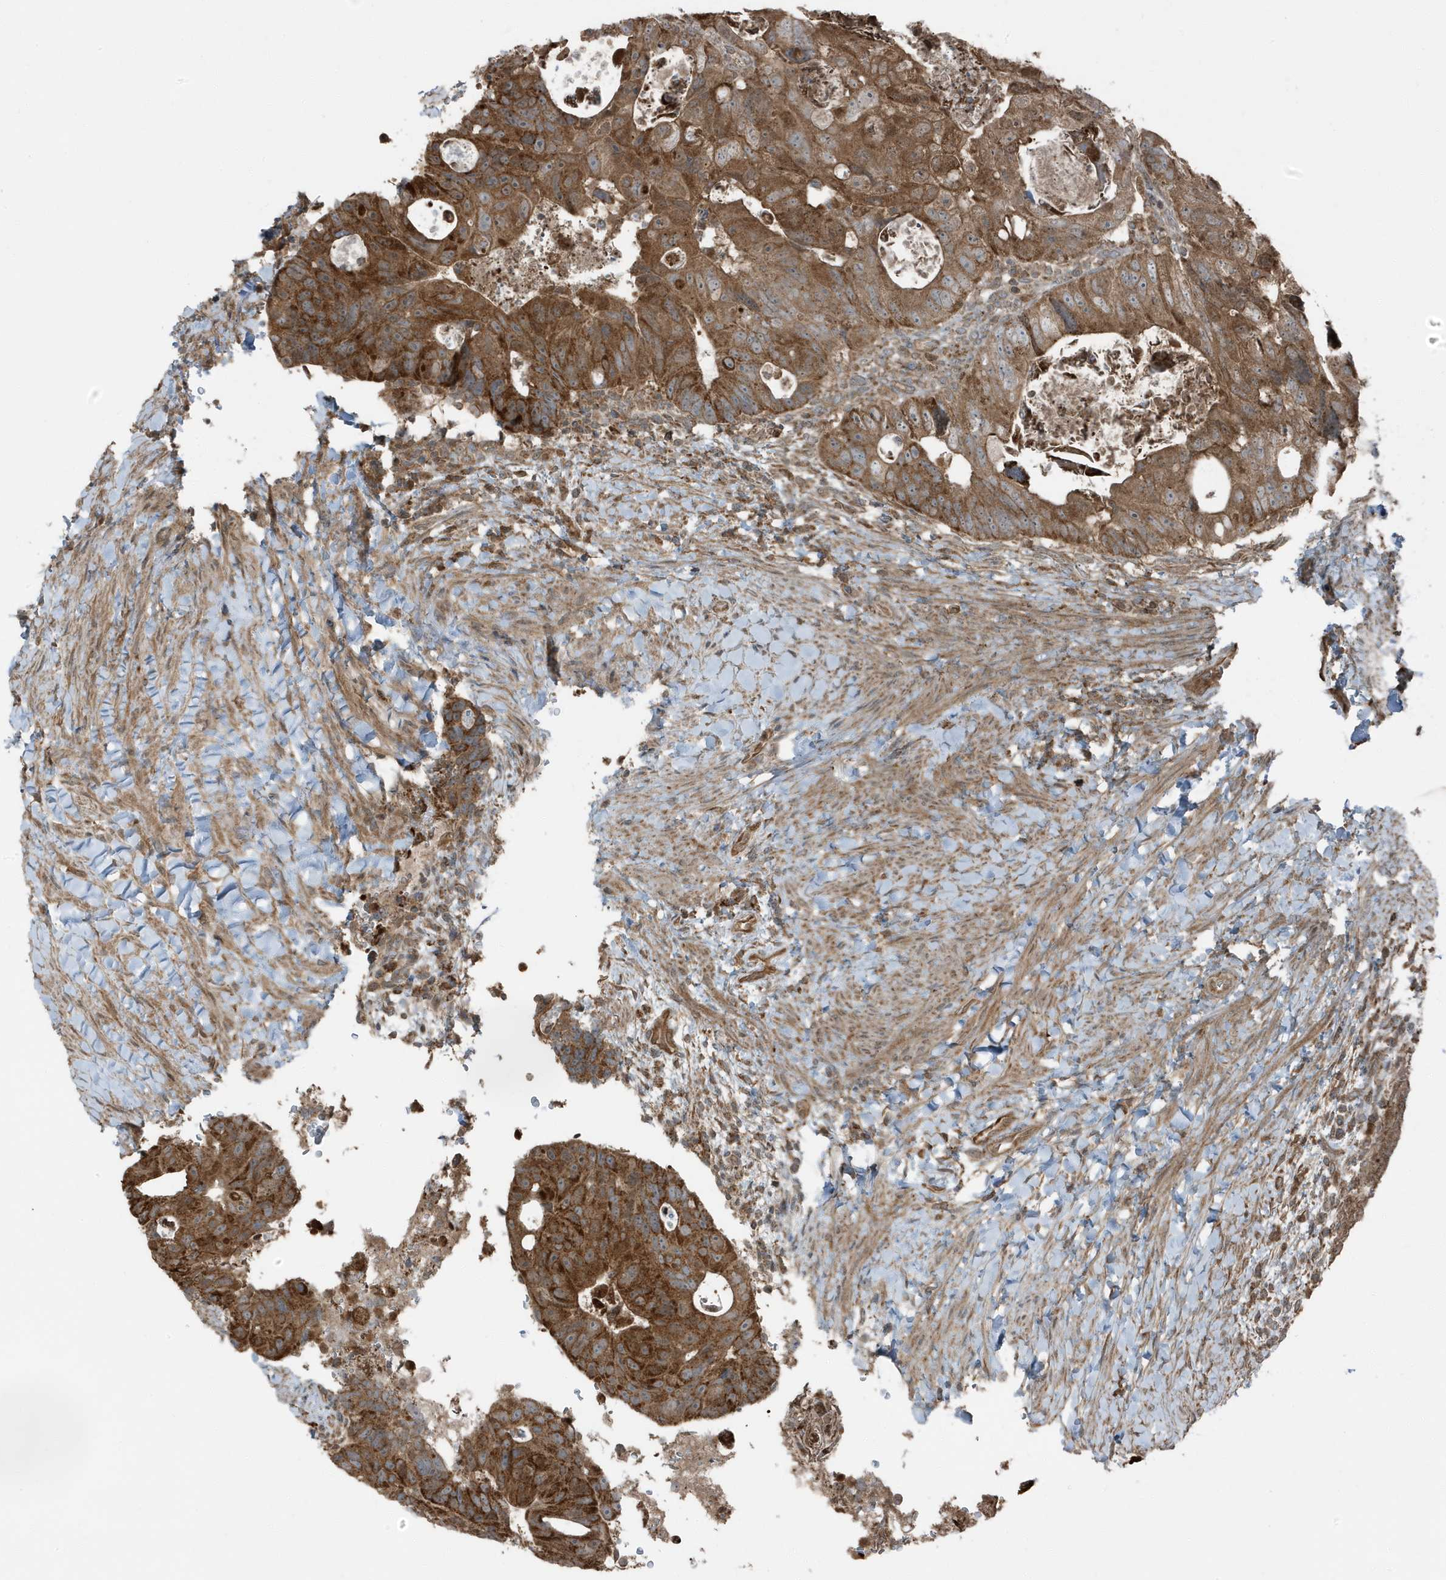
{"staining": {"intensity": "strong", "quantity": ">75%", "location": "cytoplasmic/membranous"}, "tissue": "colorectal cancer", "cell_type": "Tumor cells", "image_type": "cancer", "snomed": [{"axis": "morphology", "description": "Adenocarcinoma, NOS"}, {"axis": "topography", "description": "Rectum"}], "caption": "Immunohistochemical staining of colorectal adenocarcinoma displays high levels of strong cytoplasmic/membranous expression in approximately >75% of tumor cells.", "gene": "AZI2", "patient": {"sex": "male", "age": 59}}